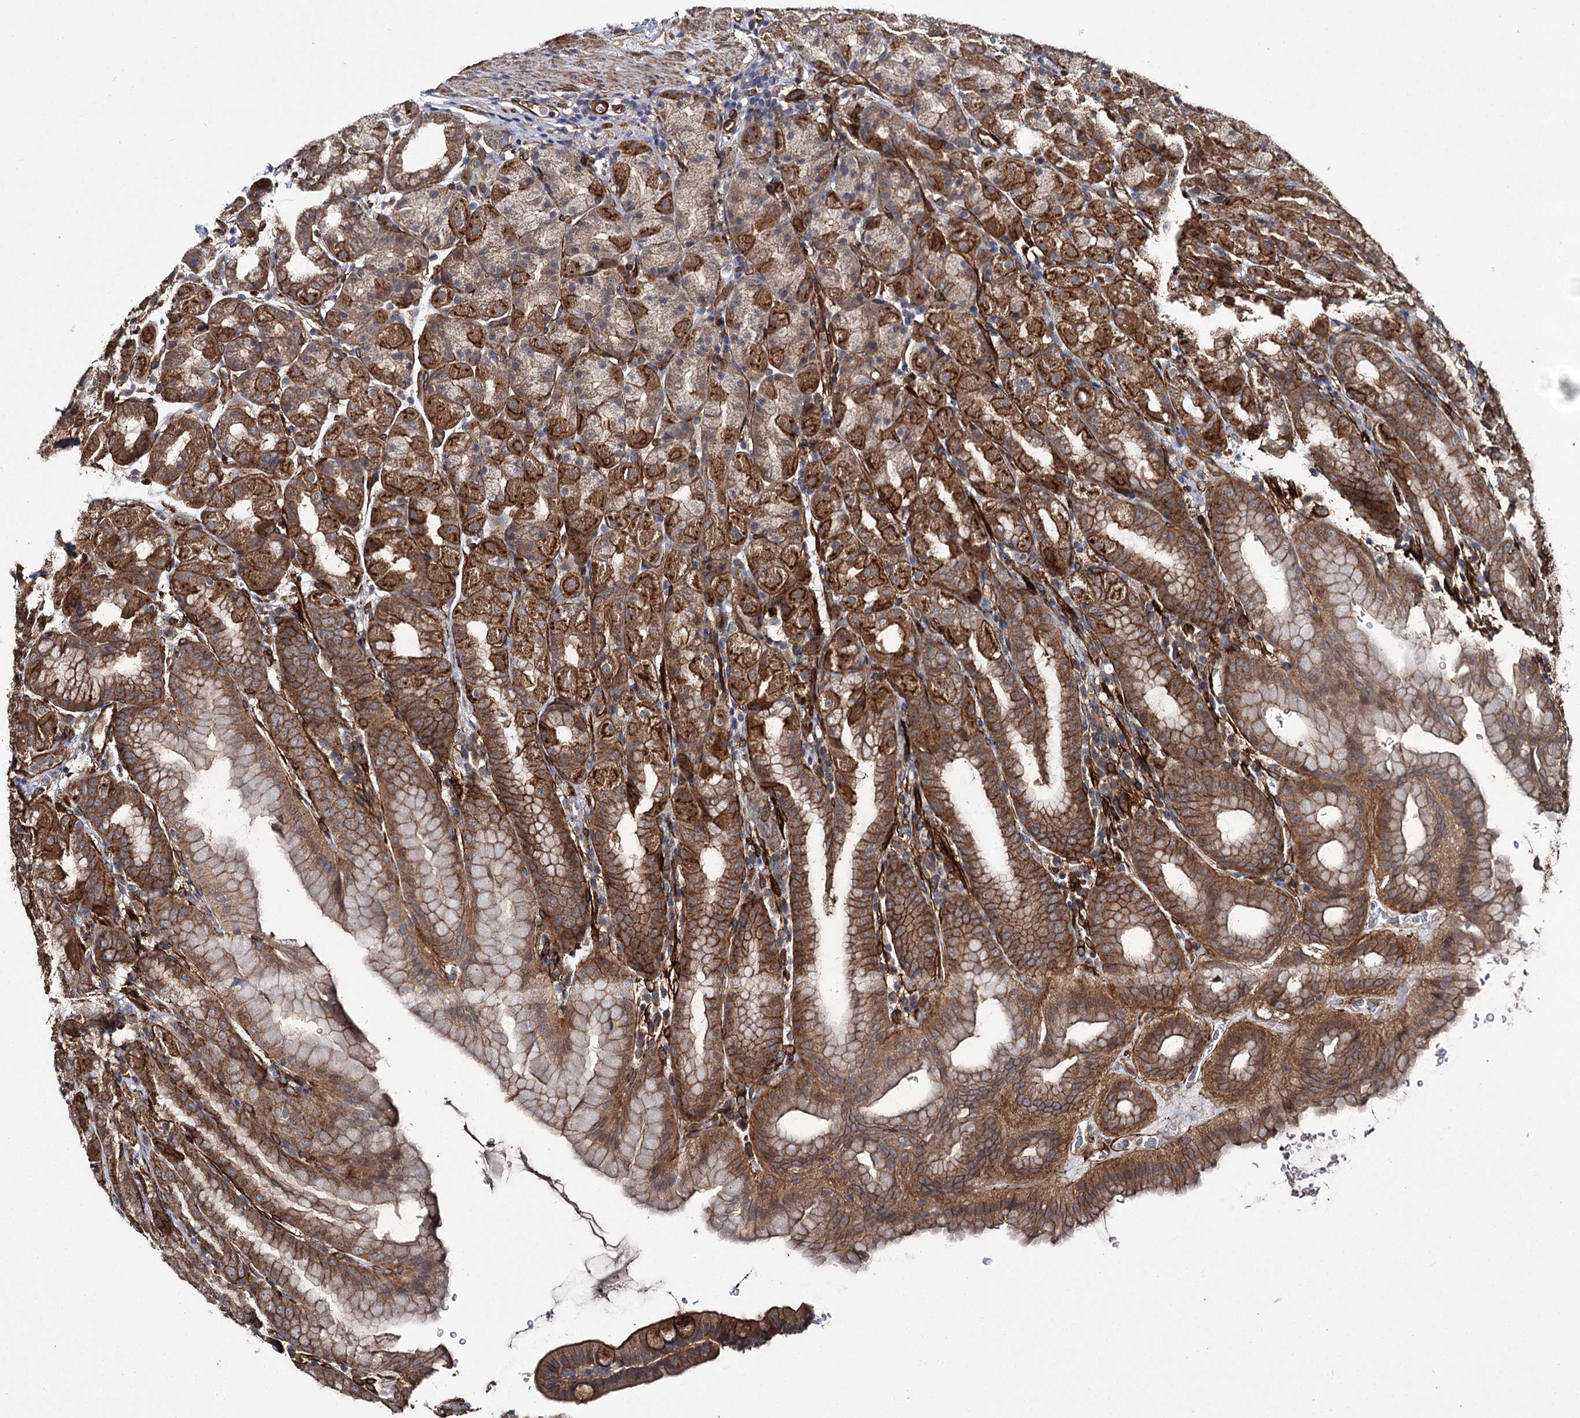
{"staining": {"intensity": "strong", "quantity": ">75%", "location": "cytoplasmic/membranous"}, "tissue": "stomach", "cell_type": "Glandular cells", "image_type": "normal", "snomed": [{"axis": "morphology", "description": "Normal tissue, NOS"}, {"axis": "topography", "description": "Stomach, upper"}], "caption": "The histopathology image exhibits staining of normal stomach, revealing strong cytoplasmic/membranous protein expression (brown color) within glandular cells. (DAB IHC, brown staining for protein, blue staining for nuclei).", "gene": "MYO1C", "patient": {"sex": "male", "age": 68}}